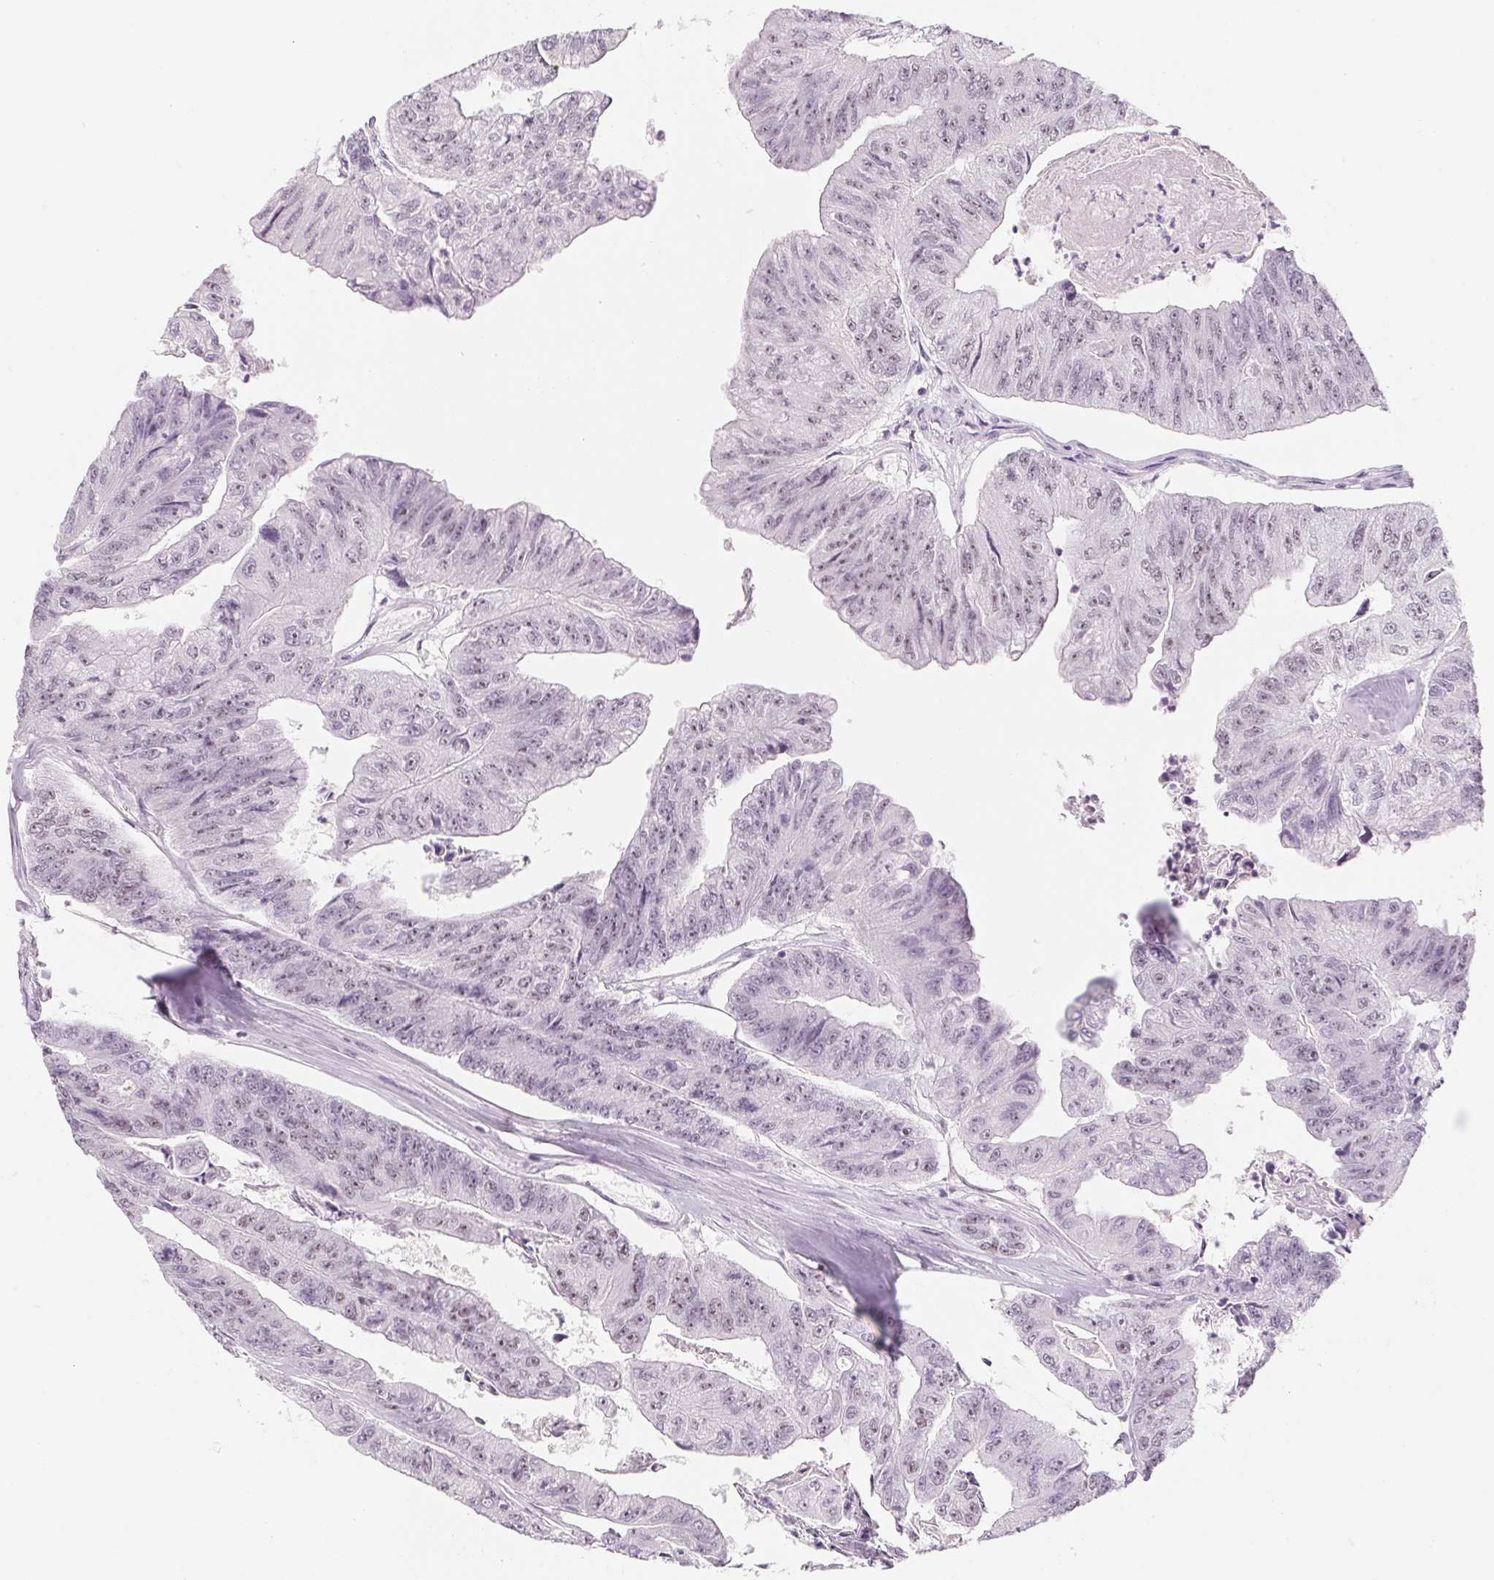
{"staining": {"intensity": "weak", "quantity": "25%-75%", "location": "nuclear"}, "tissue": "colorectal cancer", "cell_type": "Tumor cells", "image_type": "cancer", "snomed": [{"axis": "morphology", "description": "Adenocarcinoma, NOS"}, {"axis": "topography", "description": "Colon"}], "caption": "Colorectal adenocarcinoma was stained to show a protein in brown. There is low levels of weak nuclear expression in about 25%-75% of tumor cells. The staining was performed using DAB, with brown indicating positive protein expression. Nuclei are stained blue with hematoxylin.", "gene": "ZIC4", "patient": {"sex": "female", "age": 67}}